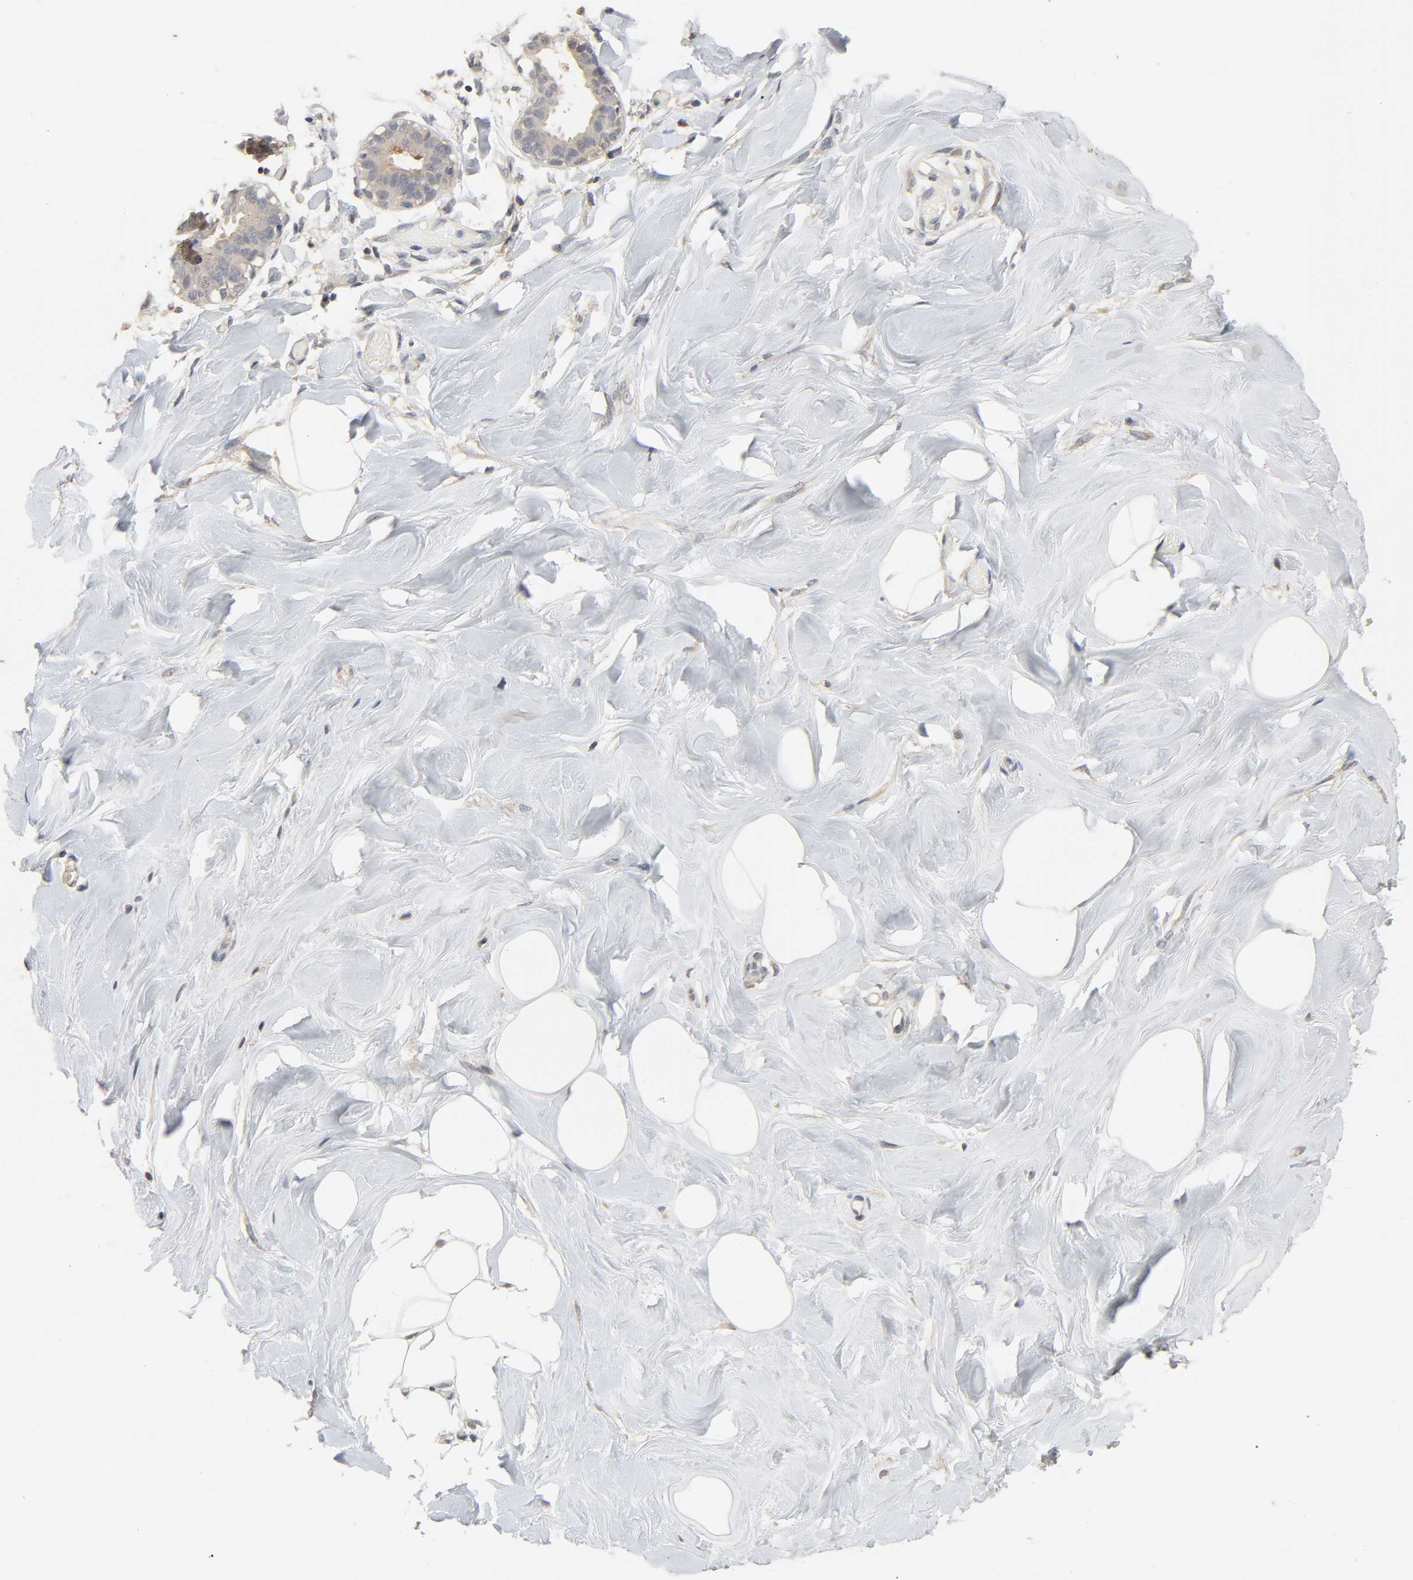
{"staining": {"intensity": "negative", "quantity": "none", "location": "none"}, "tissue": "breast", "cell_type": "Adipocytes", "image_type": "normal", "snomed": [{"axis": "morphology", "description": "Normal tissue, NOS"}, {"axis": "topography", "description": "Breast"}, {"axis": "topography", "description": "Soft tissue"}], "caption": "Adipocytes show no significant positivity in benign breast. (DAB immunohistochemistry (IHC) visualized using brightfield microscopy, high magnification).", "gene": "MAGEA8", "patient": {"sex": "female", "age": 25}}